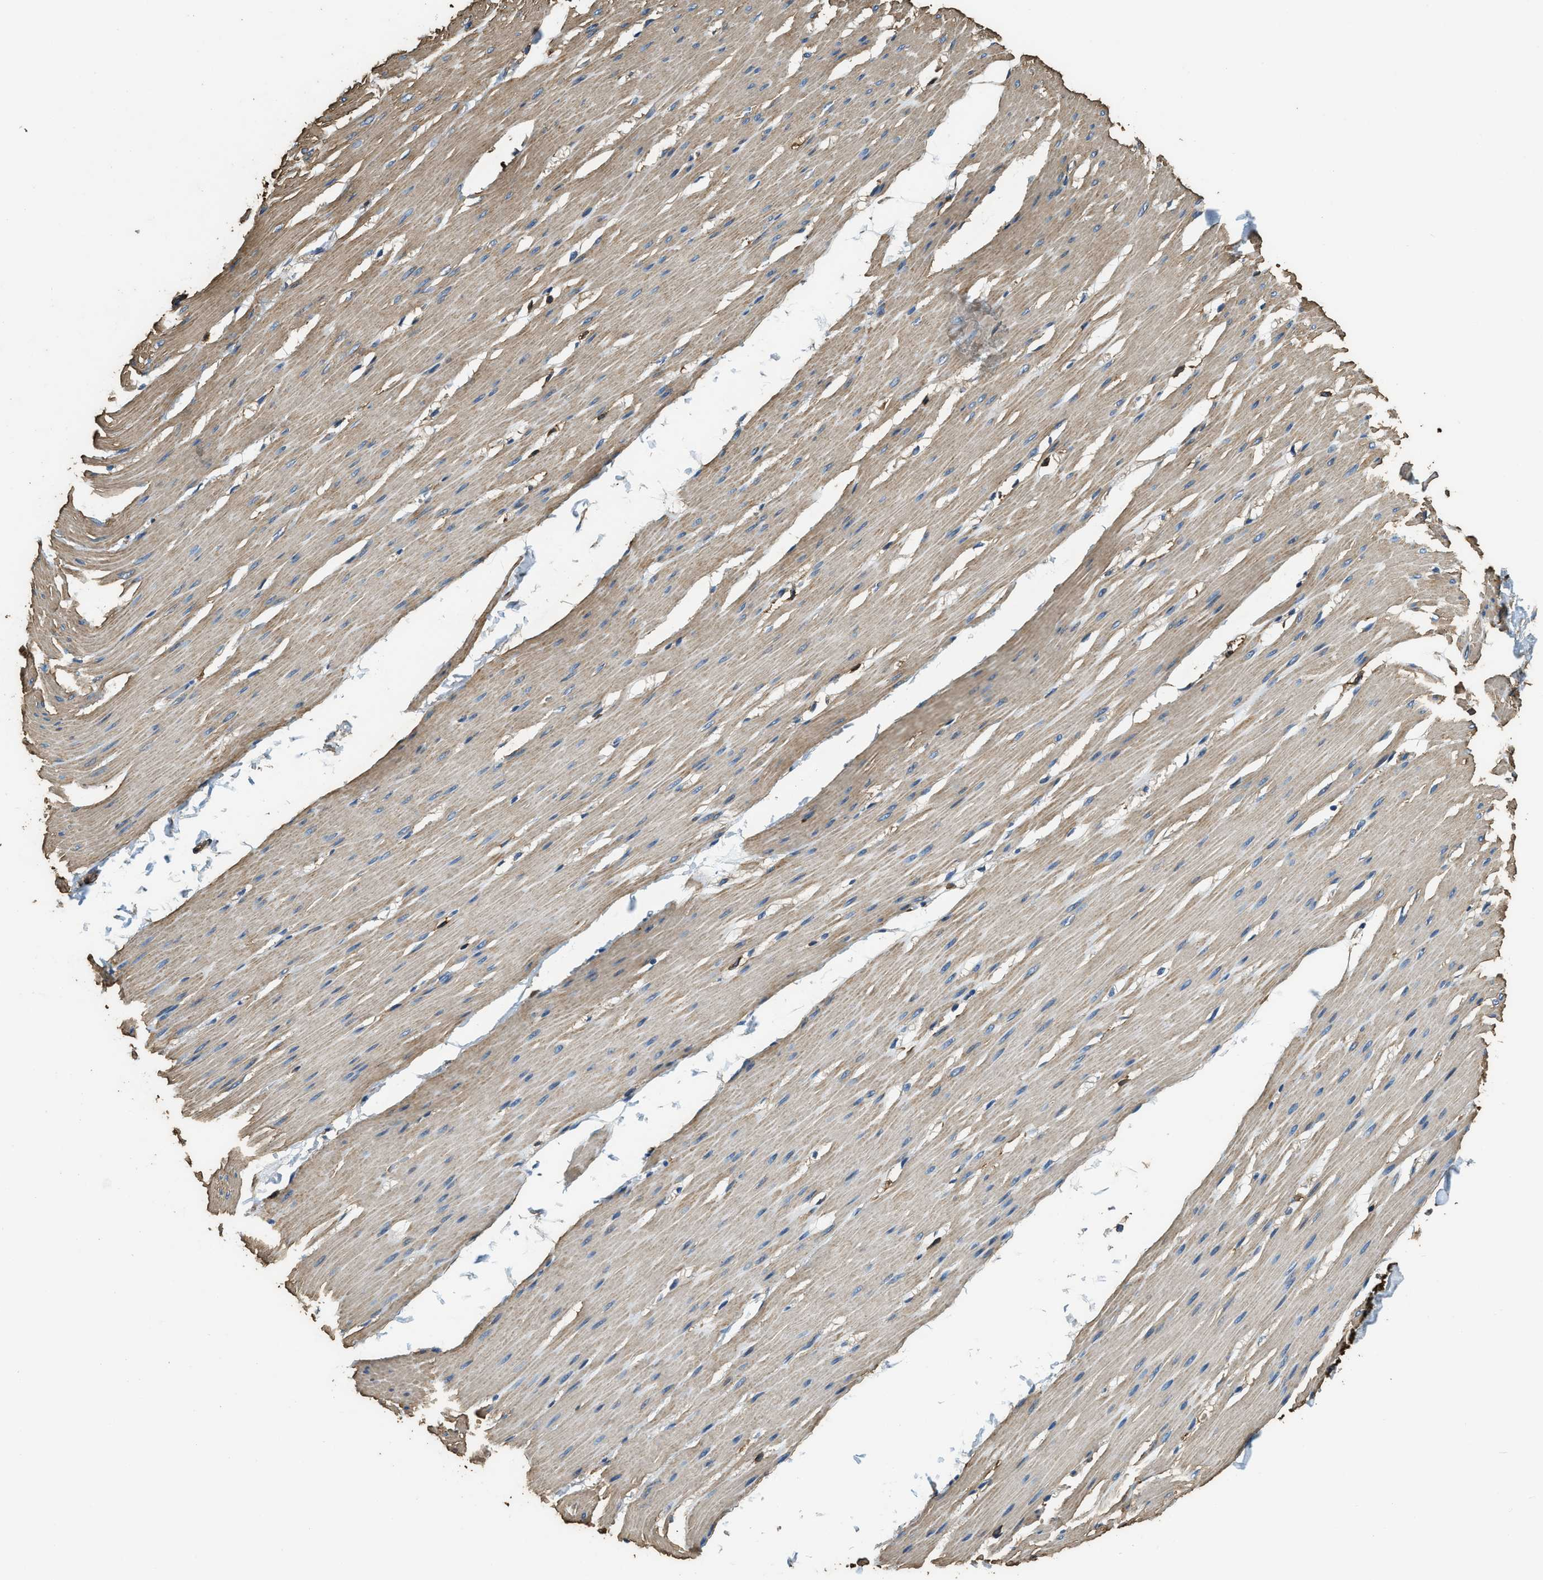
{"staining": {"intensity": "moderate", "quantity": ">75%", "location": "cytoplasmic/membranous"}, "tissue": "smooth muscle", "cell_type": "Smooth muscle cells", "image_type": "normal", "snomed": [{"axis": "morphology", "description": "Normal tissue, NOS"}, {"axis": "topography", "description": "Smooth muscle"}, {"axis": "topography", "description": "Colon"}], "caption": "An image of human smooth muscle stained for a protein reveals moderate cytoplasmic/membranous brown staining in smooth muscle cells. The staining is performed using DAB (3,3'-diaminobenzidine) brown chromogen to label protein expression. The nuclei are counter-stained blue using hematoxylin.", "gene": "ACCS", "patient": {"sex": "male", "age": 67}}